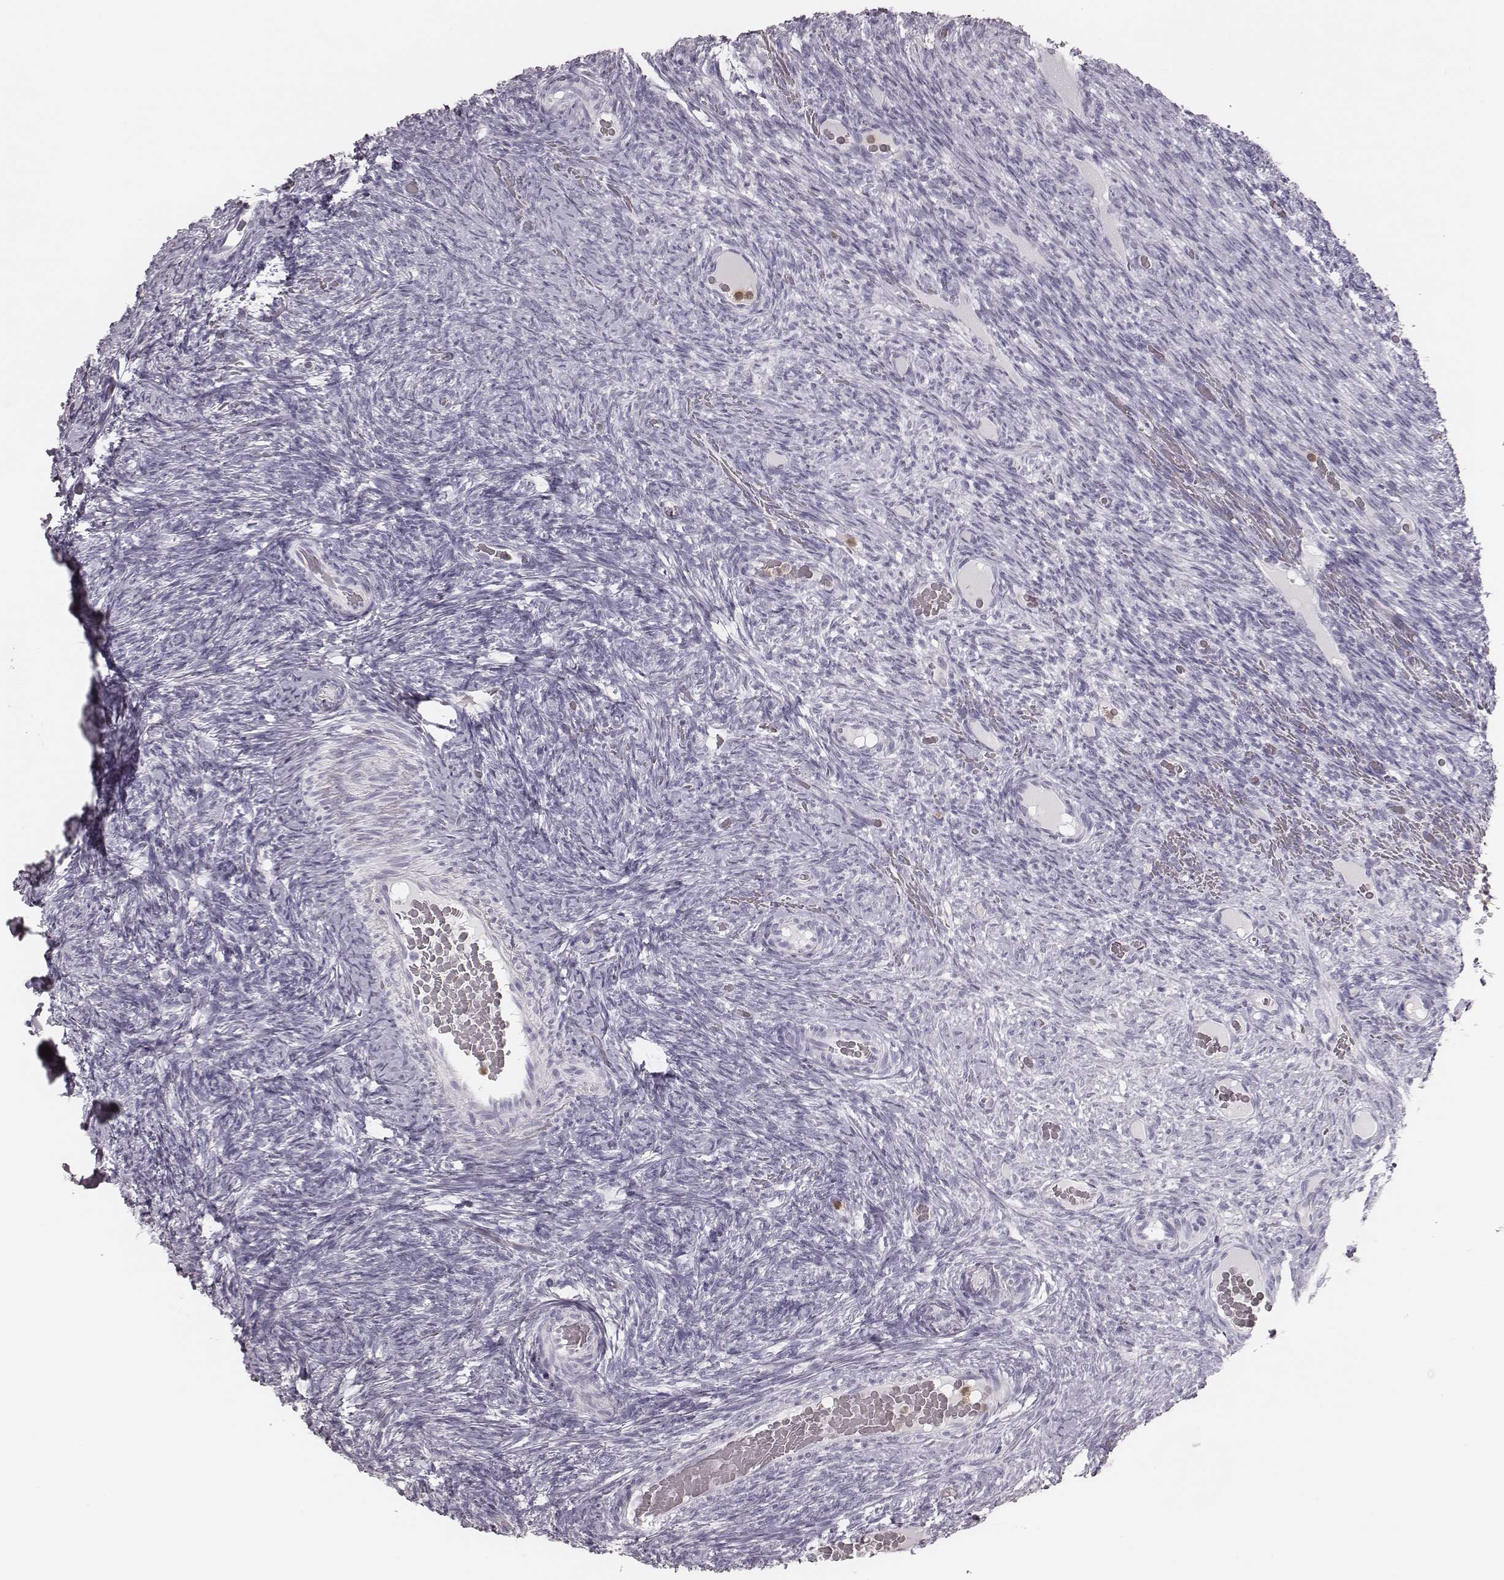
{"staining": {"intensity": "negative", "quantity": "none", "location": "none"}, "tissue": "ovary", "cell_type": "Ovarian stroma cells", "image_type": "normal", "snomed": [{"axis": "morphology", "description": "Normal tissue, NOS"}, {"axis": "topography", "description": "Ovary"}], "caption": "The image shows no significant staining in ovarian stroma cells of ovary. The staining was performed using DAB (3,3'-diaminobenzidine) to visualize the protein expression in brown, while the nuclei were stained in blue with hematoxylin (Magnification: 20x).", "gene": "ELANE", "patient": {"sex": "female", "age": 34}}